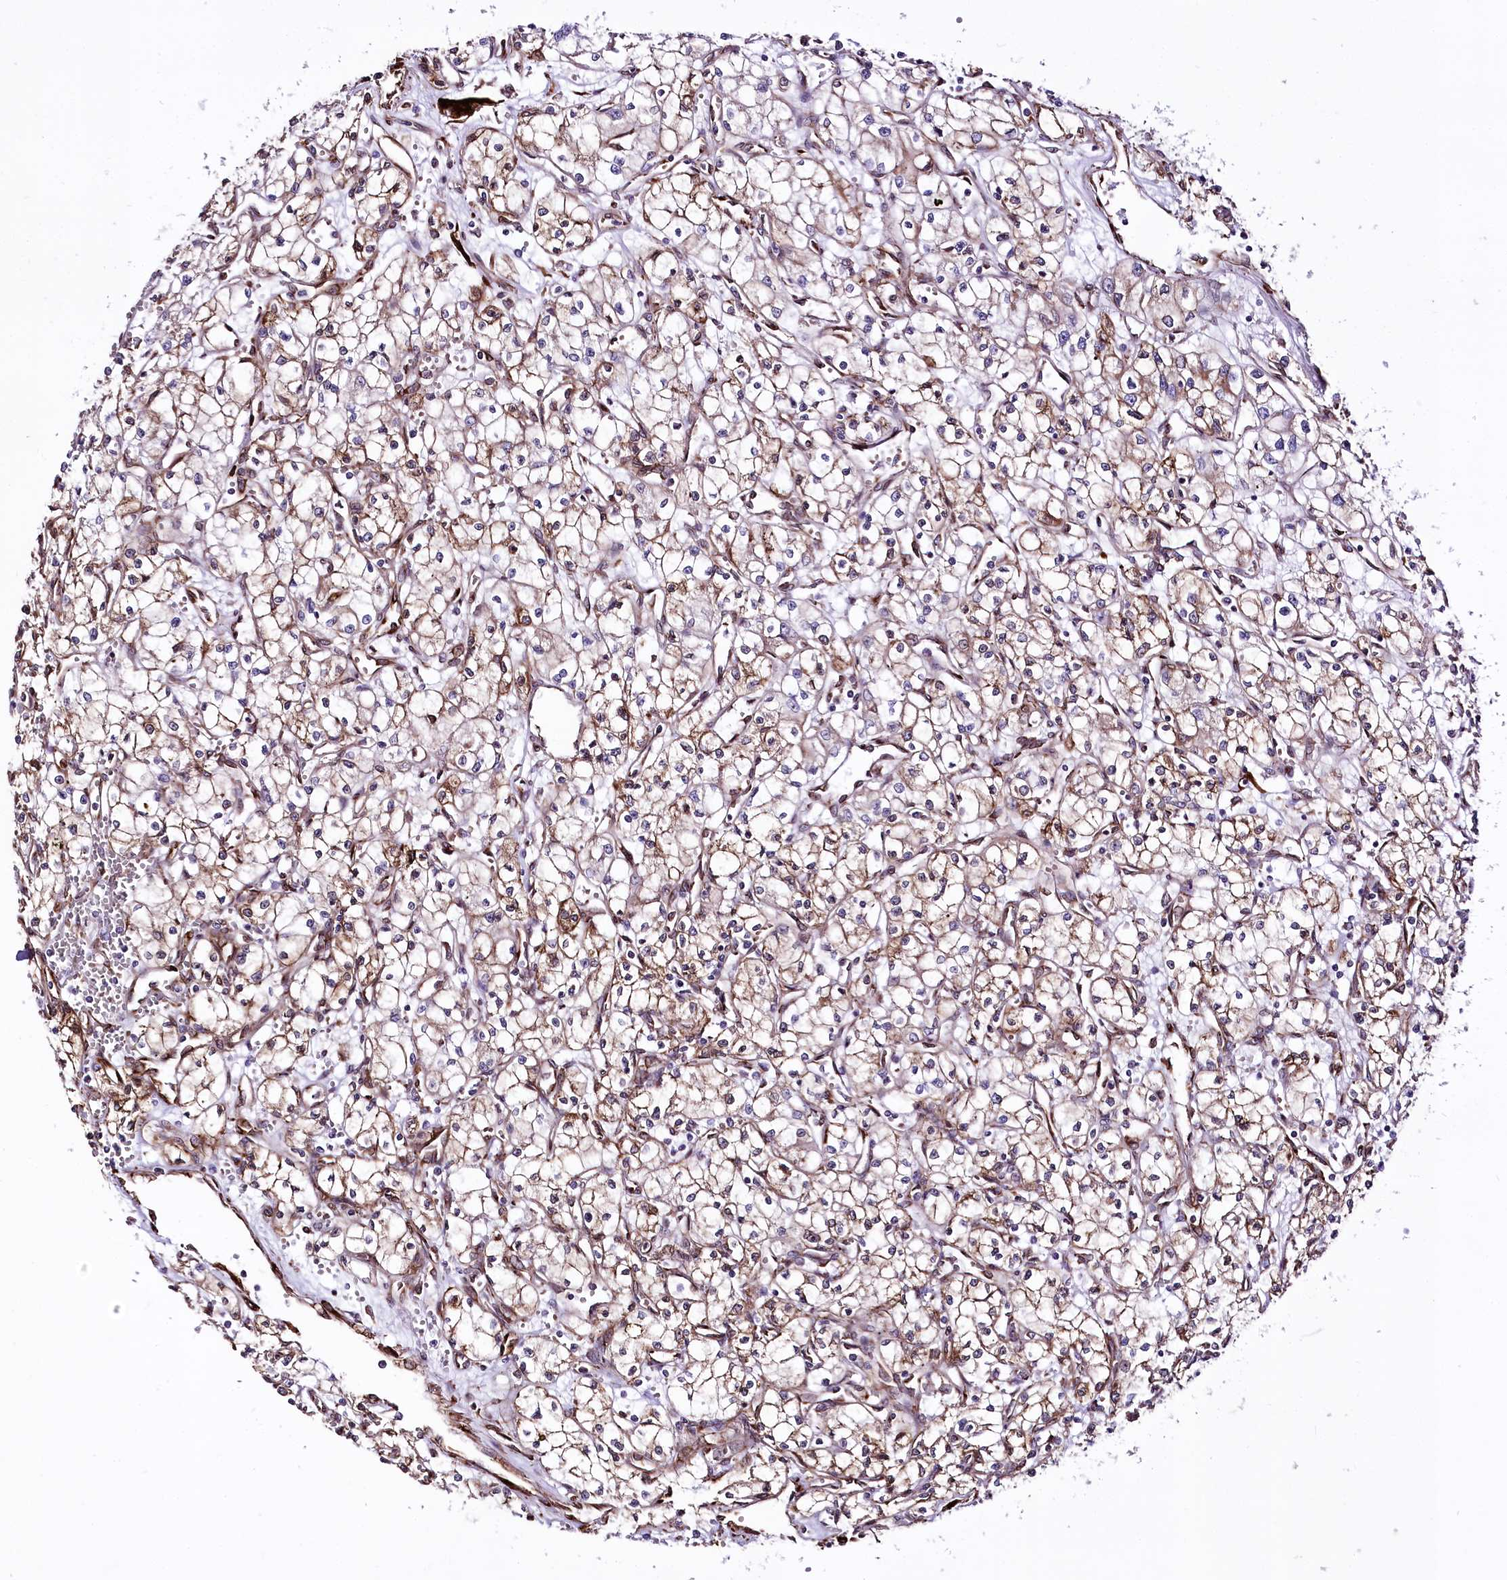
{"staining": {"intensity": "moderate", "quantity": "<25%", "location": "cytoplasmic/membranous"}, "tissue": "renal cancer", "cell_type": "Tumor cells", "image_type": "cancer", "snomed": [{"axis": "morphology", "description": "Adenocarcinoma, NOS"}, {"axis": "topography", "description": "Kidney"}], "caption": "DAB (3,3'-diaminobenzidine) immunohistochemical staining of renal adenocarcinoma shows moderate cytoplasmic/membranous protein expression in about <25% of tumor cells.", "gene": "WWC1", "patient": {"sex": "male", "age": 59}}